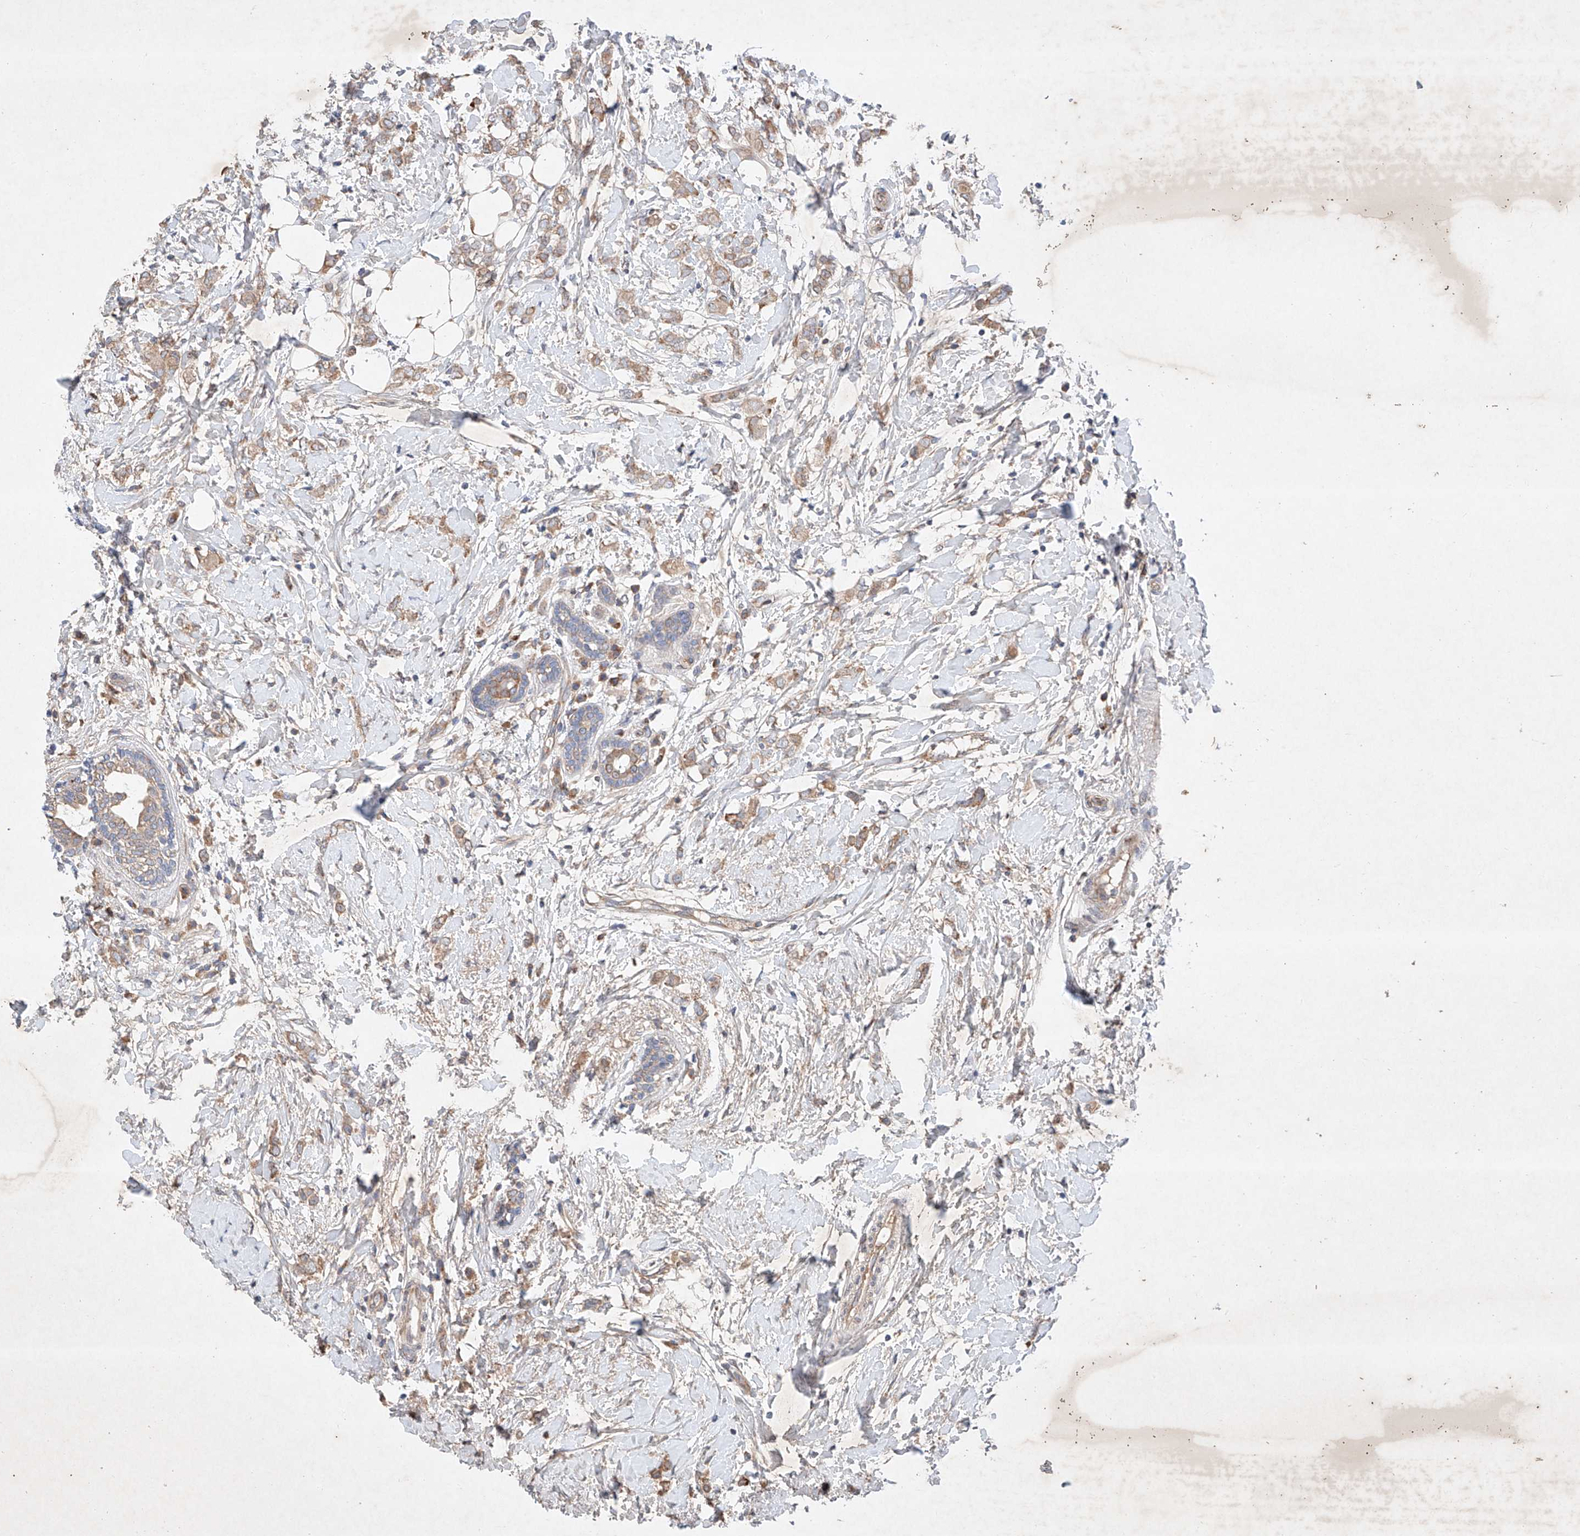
{"staining": {"intensity": "weak", "quantity": ">75%", "location": "cytoplasmic/membranous"}, "tissue": "breast cancer", "cell_type": "Tumor cells", "image_type": "cancer", "snomed": [{"axis": "morphology", "description": "Normal tissue, NOS"}, {"axis": "morphology", "description": "Lobular carcinoma"}, {"axis": "topography", "description": "Breast"}], "caption": "Human lobular carcinoma (breast) stained with a protein marker shows weak staining in tumor cells.", "gene": "FASTK", "patient": {"sex": "female", "age": 47}}